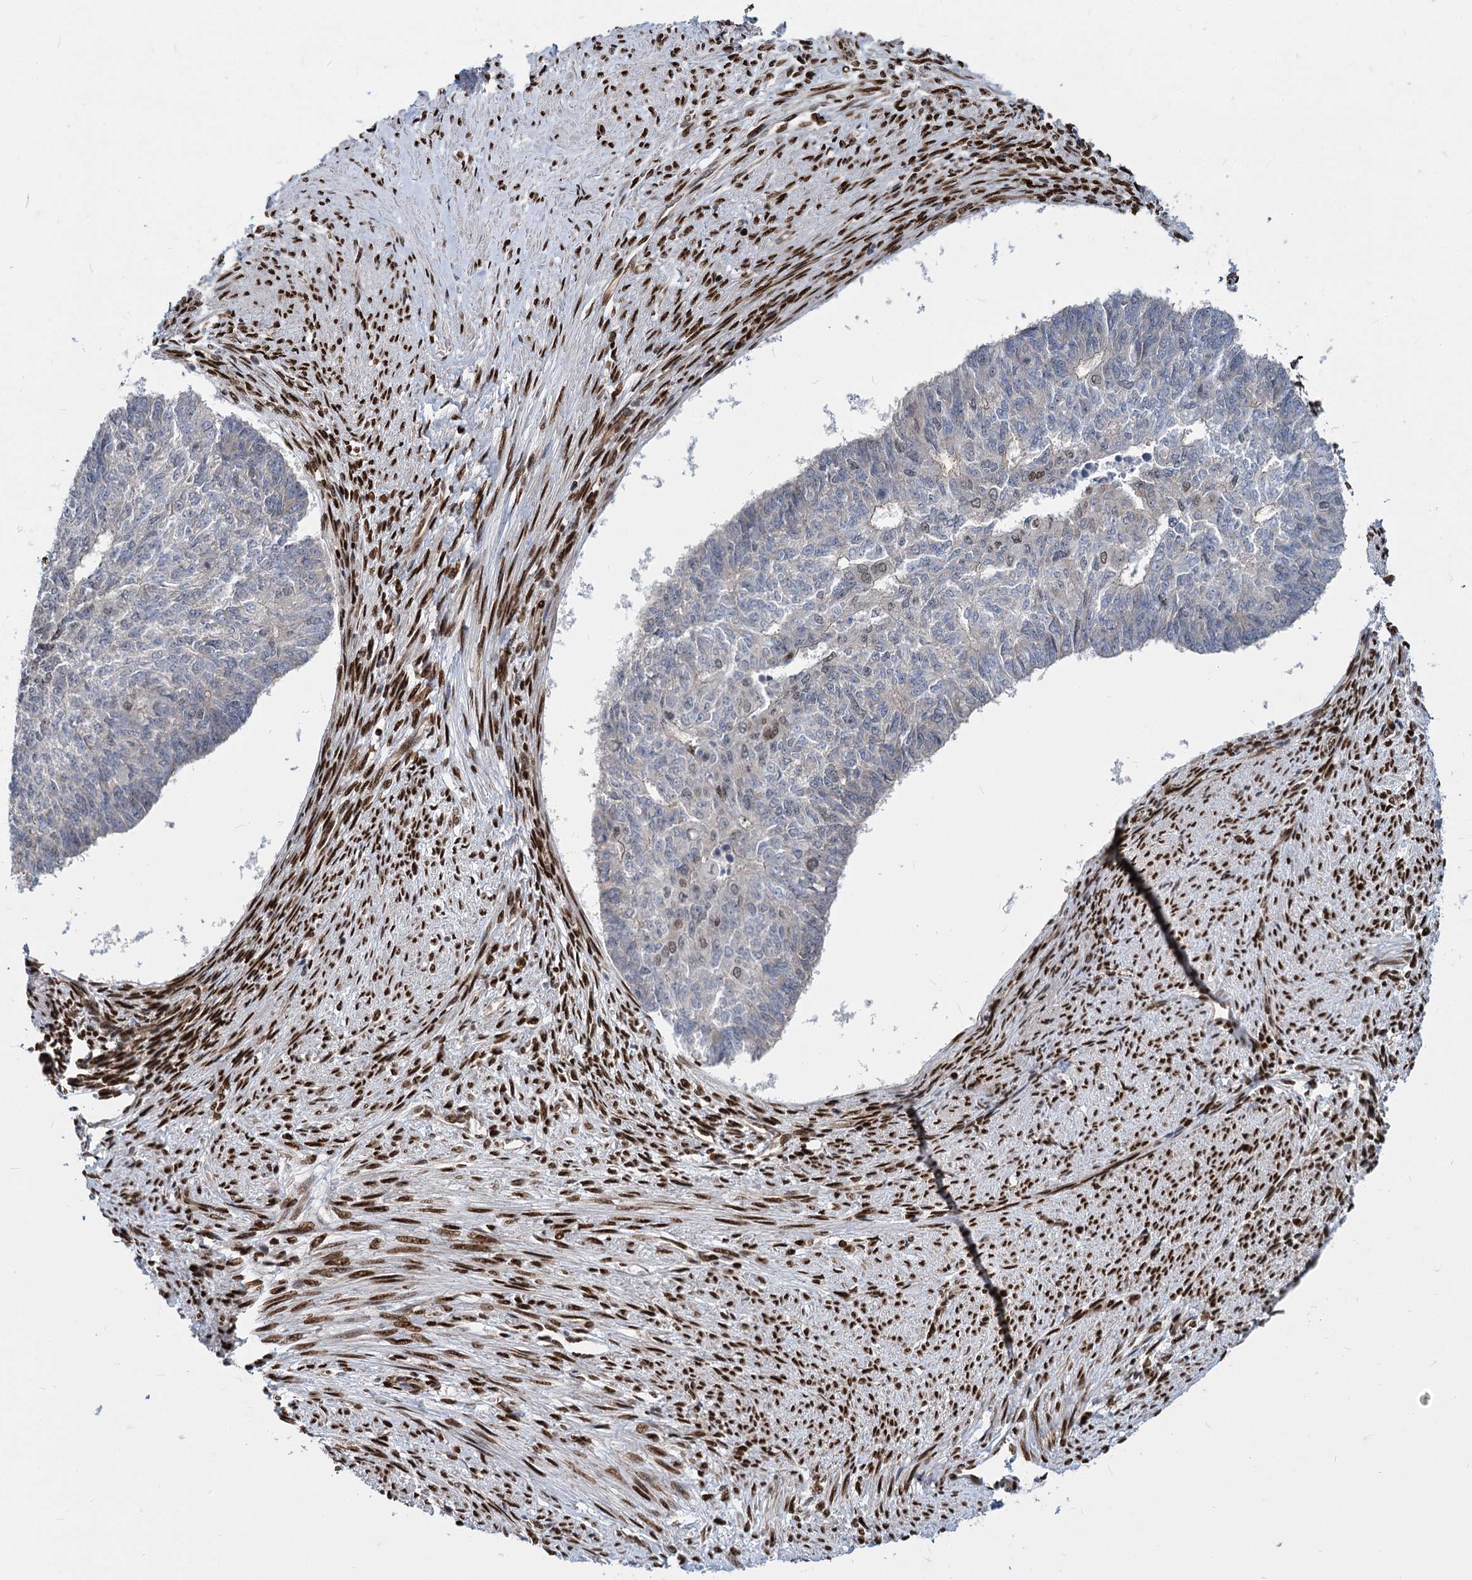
{"staining": {"intensity": "negative", "quantity": "none", "location": "none"}, "tissue": "endometrial cancer", "cell_type": "Tumor cells", "image_type": "cancer", "snomed": [{"axis": "morphology", "description": "Adenocarcinoma, NOS"}, {"axis": "topography", "description": "Endometrium"}], "caption": "Immunohistochemistry (IHC) image of neoplastic tissue: human endometrial cancer (adenocarcinoma) stained with DAB exhibits no significant protein expression in tumor cells.", "gene": "MECP2", "patient": {"sex": "female", "age": 32}}